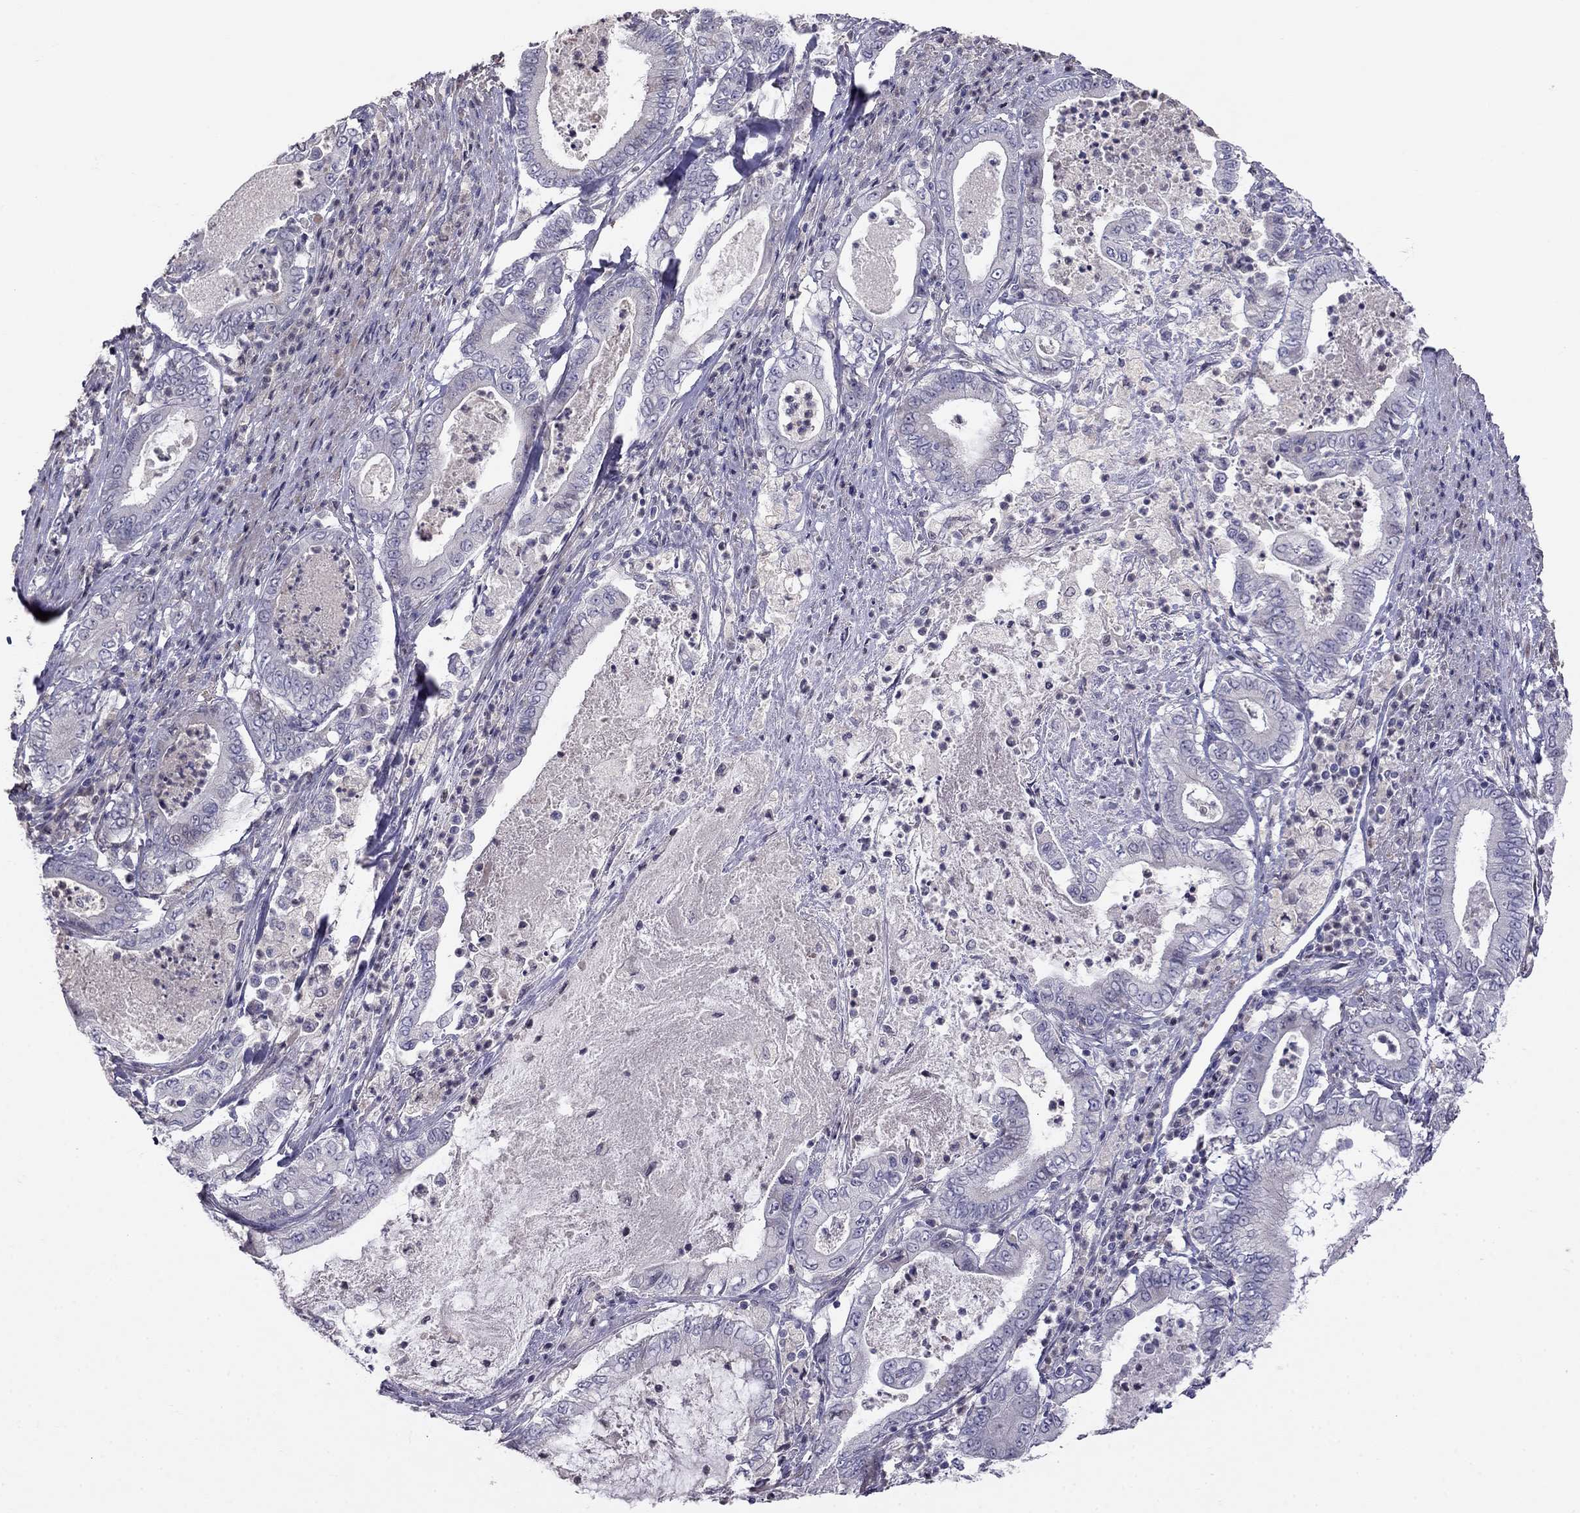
{"staining": {"intensity": "negative", "quantity": "none", "location": "none"}, "tissue": "pancreatic cancer", "cell_type": "Tumor cells", "image_type": "cancer", "snomed": [{"axis": "morphology", "description": "Adenocarcinoma, NOS"}, {"axis": "topography", "description": "Pancreas"}], "caption": "The immunohistochemistry (IHC) micrograph has no significant positivity in tumor cells of adenocarcinoma (pancreatic) tissue. Brightfield microscopy of IHC stained with DAB (3,3'-diaminobenzidine) (brown) and hematoxylin (blue), captured at high magnification.", "gene": "LRRC39", "patient": {"sex": "male", "age": 71}}